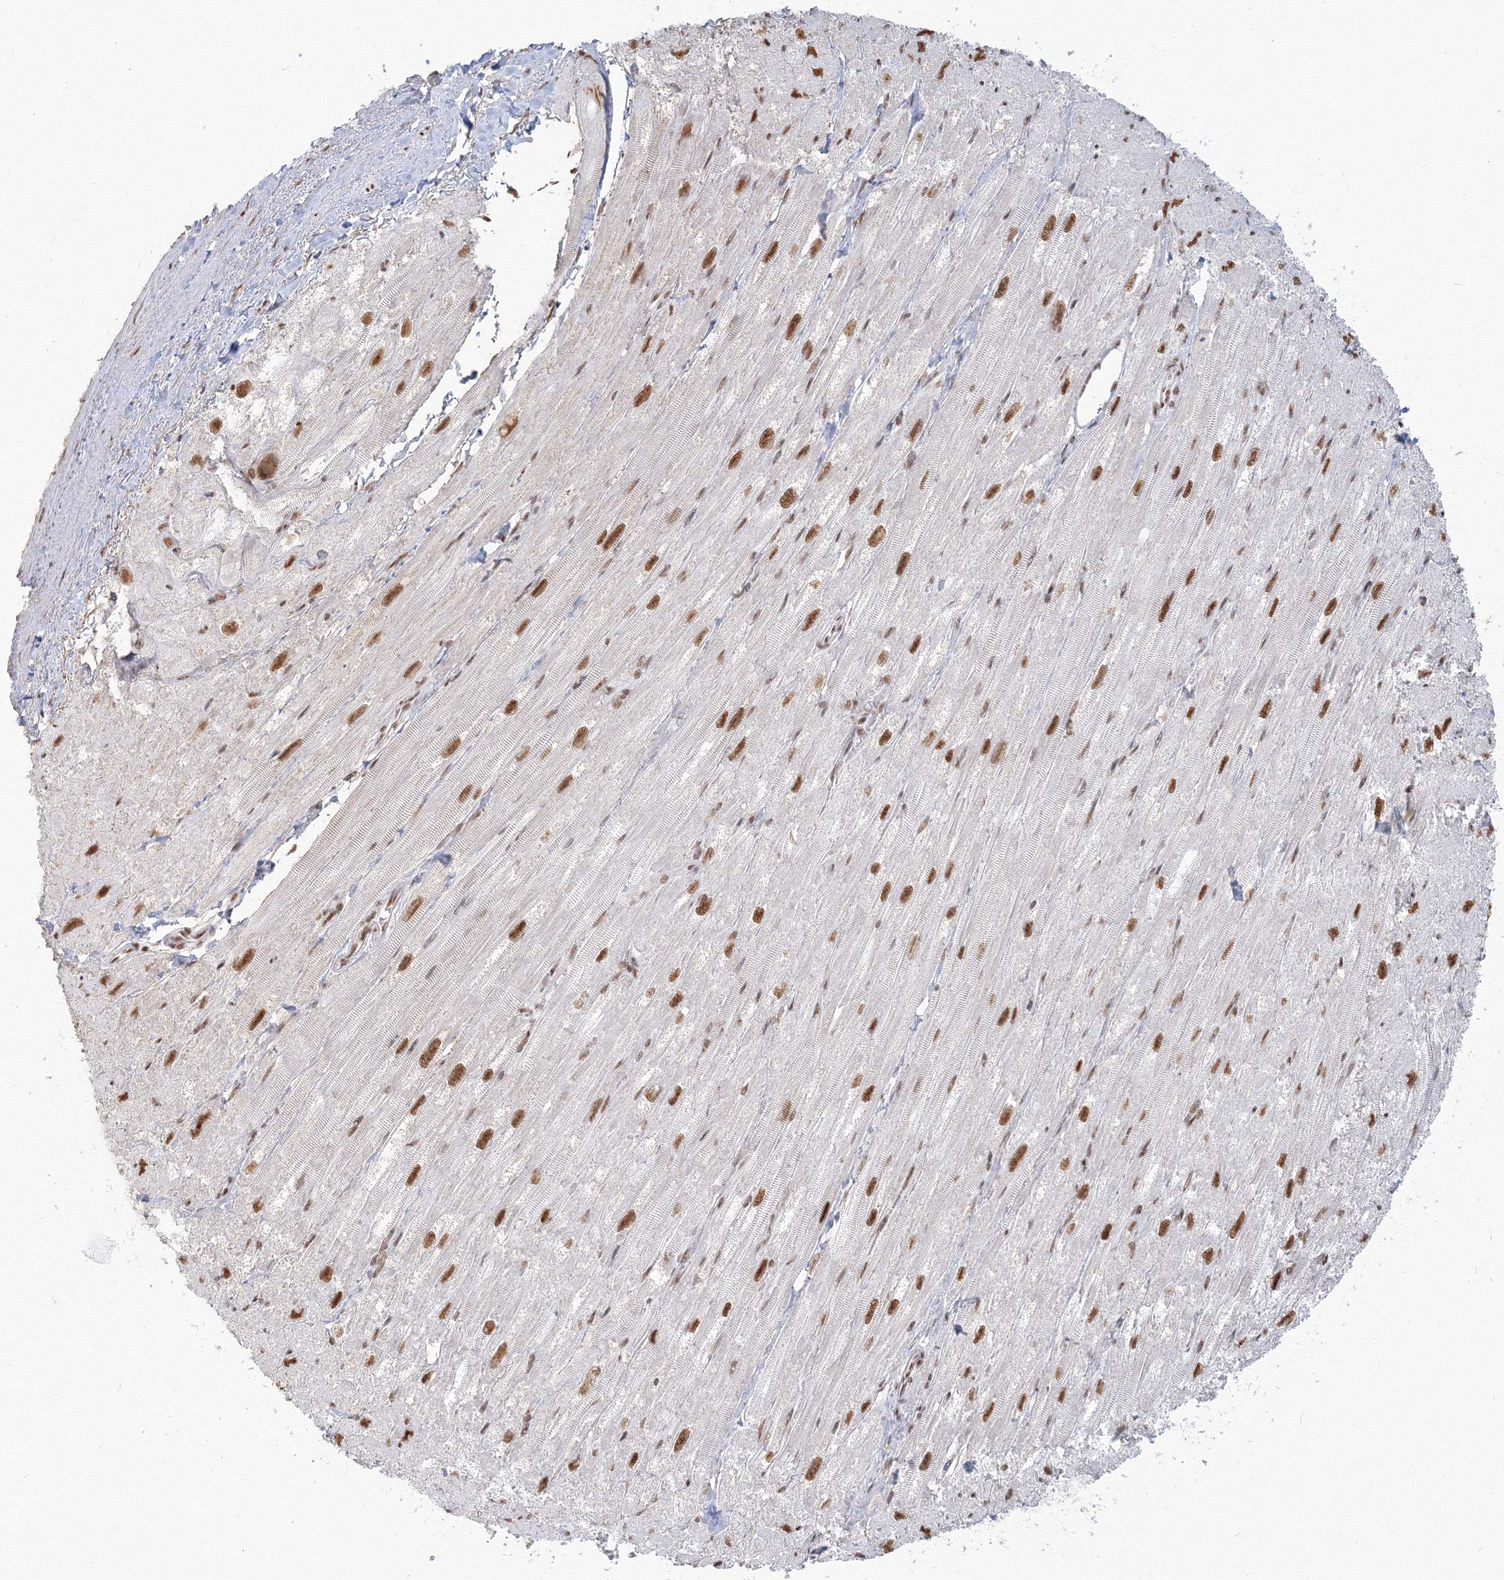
{"staining": {"intensity": "strong", "quantity": "25%-75%", "location": "nuclear"}, "tissue": "heart muscle", "cell_type": "Cardiomyocytes", "image_type": "normal", "snomed": [{"axis": "morphology", "description": "Normal tissue, NOS"}, {"axis": "topography", "description": "Heart"}], "caption": "Immunohistochemistry (IHC) (DAB) staining of benign heart muscle reveals strong nuclear protein staining in approximately 25%-75% of cardiomyocytes. (DAB = brown stain, brightfield microscopy at high magnification).", "gene": "PPP4R2", "patient": {"sex": "male", "age": 50}}